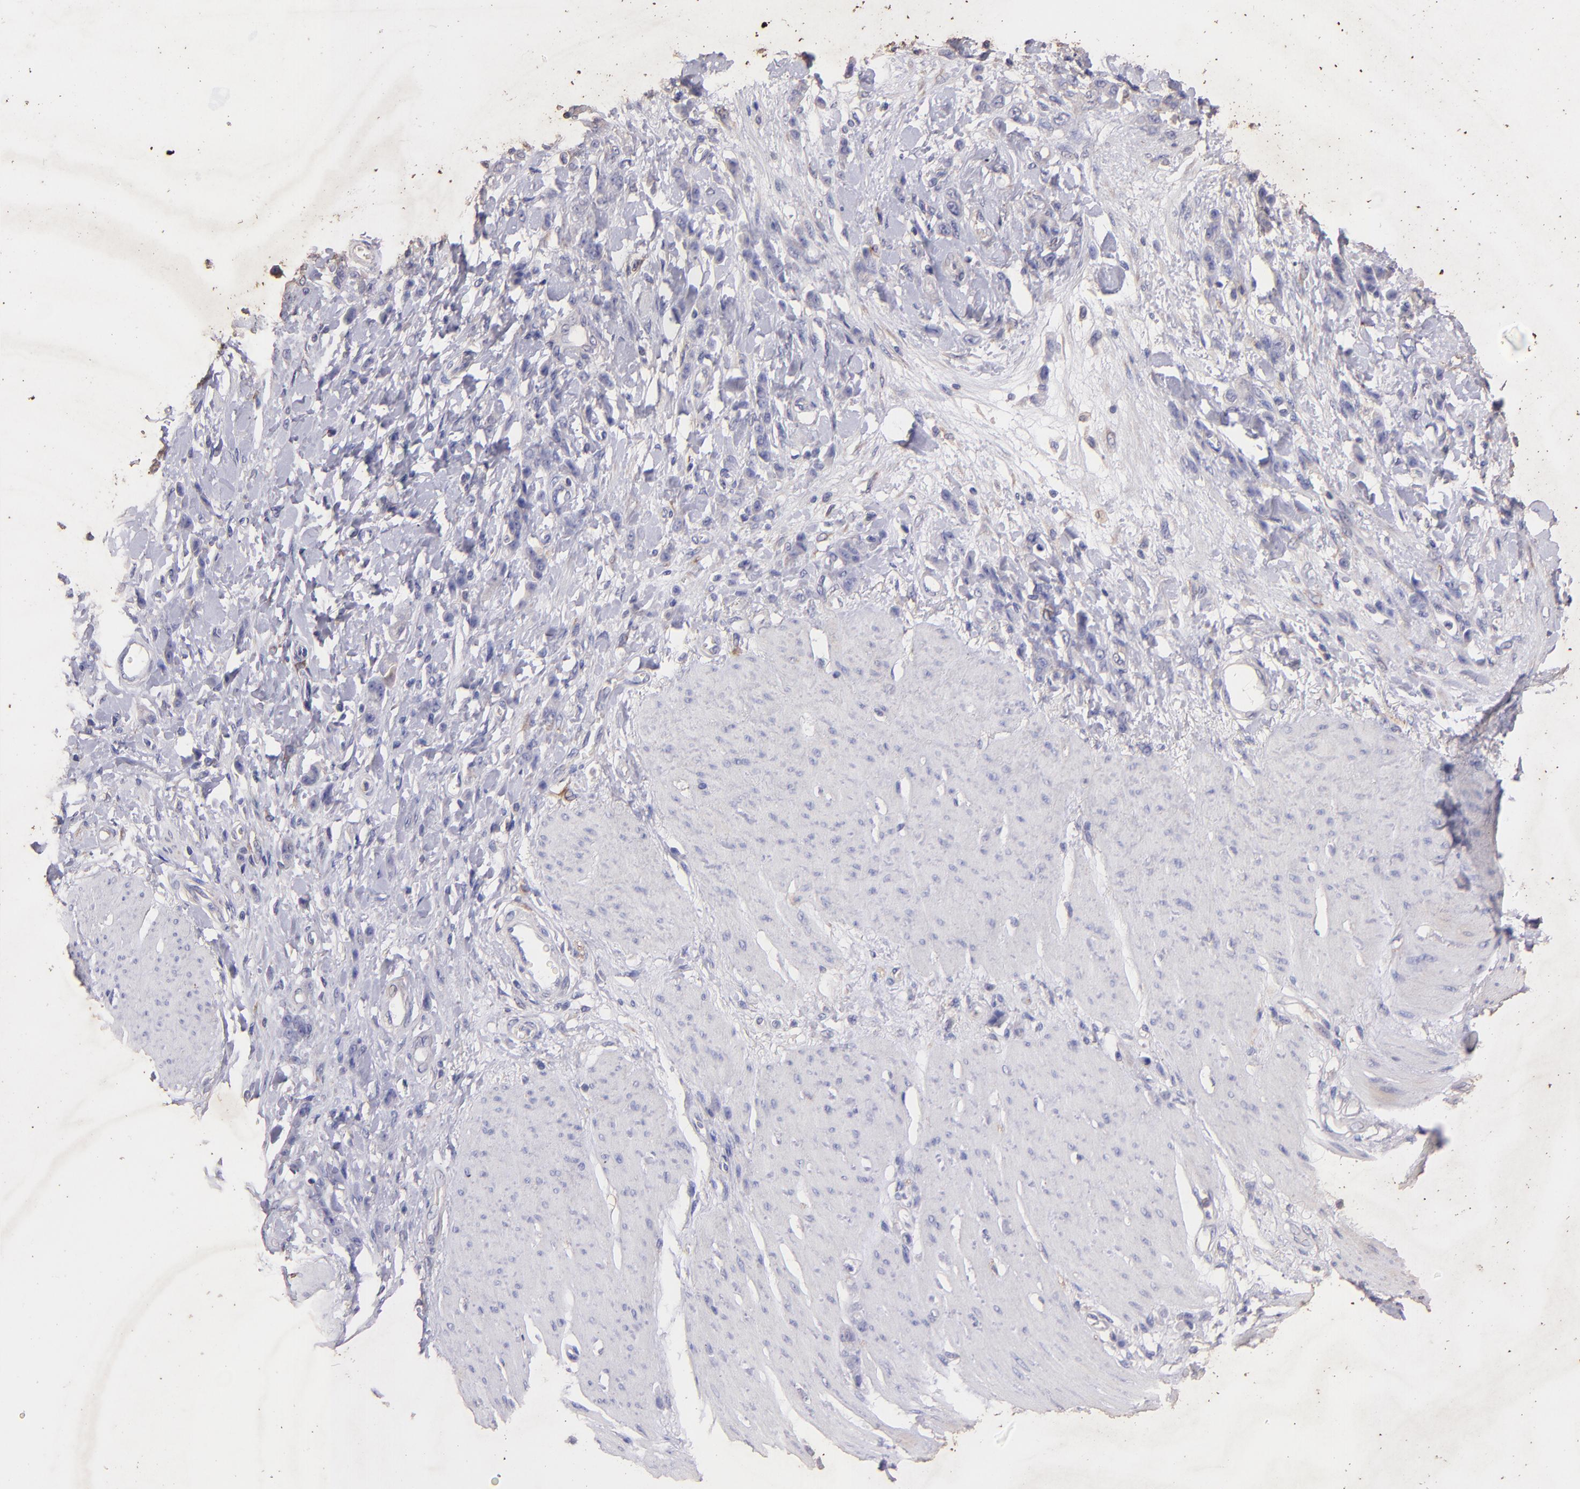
{"staining": {"intensity": "weak", "quantity": "<25%", "location": "cytoplasmic/membranous"}, "tissue": "stomach cancer", "cell_type": "Tumor cells", "image_type": "cancer", "snomed": [{"axis": "morphology", "description": "Normal tissue, NOS"}, {"axis": "morphology", "description": "Adenocarcinoma, NOS"}, {"axis": "topography", "description": "Stomach"}], "caption": "Tumor cells are negative for brown protein staining in stomach adenocarcinoma. Nuclei are stained in blue.", "gene": "RET", "patient": {"sex": "male", "age": 82}}